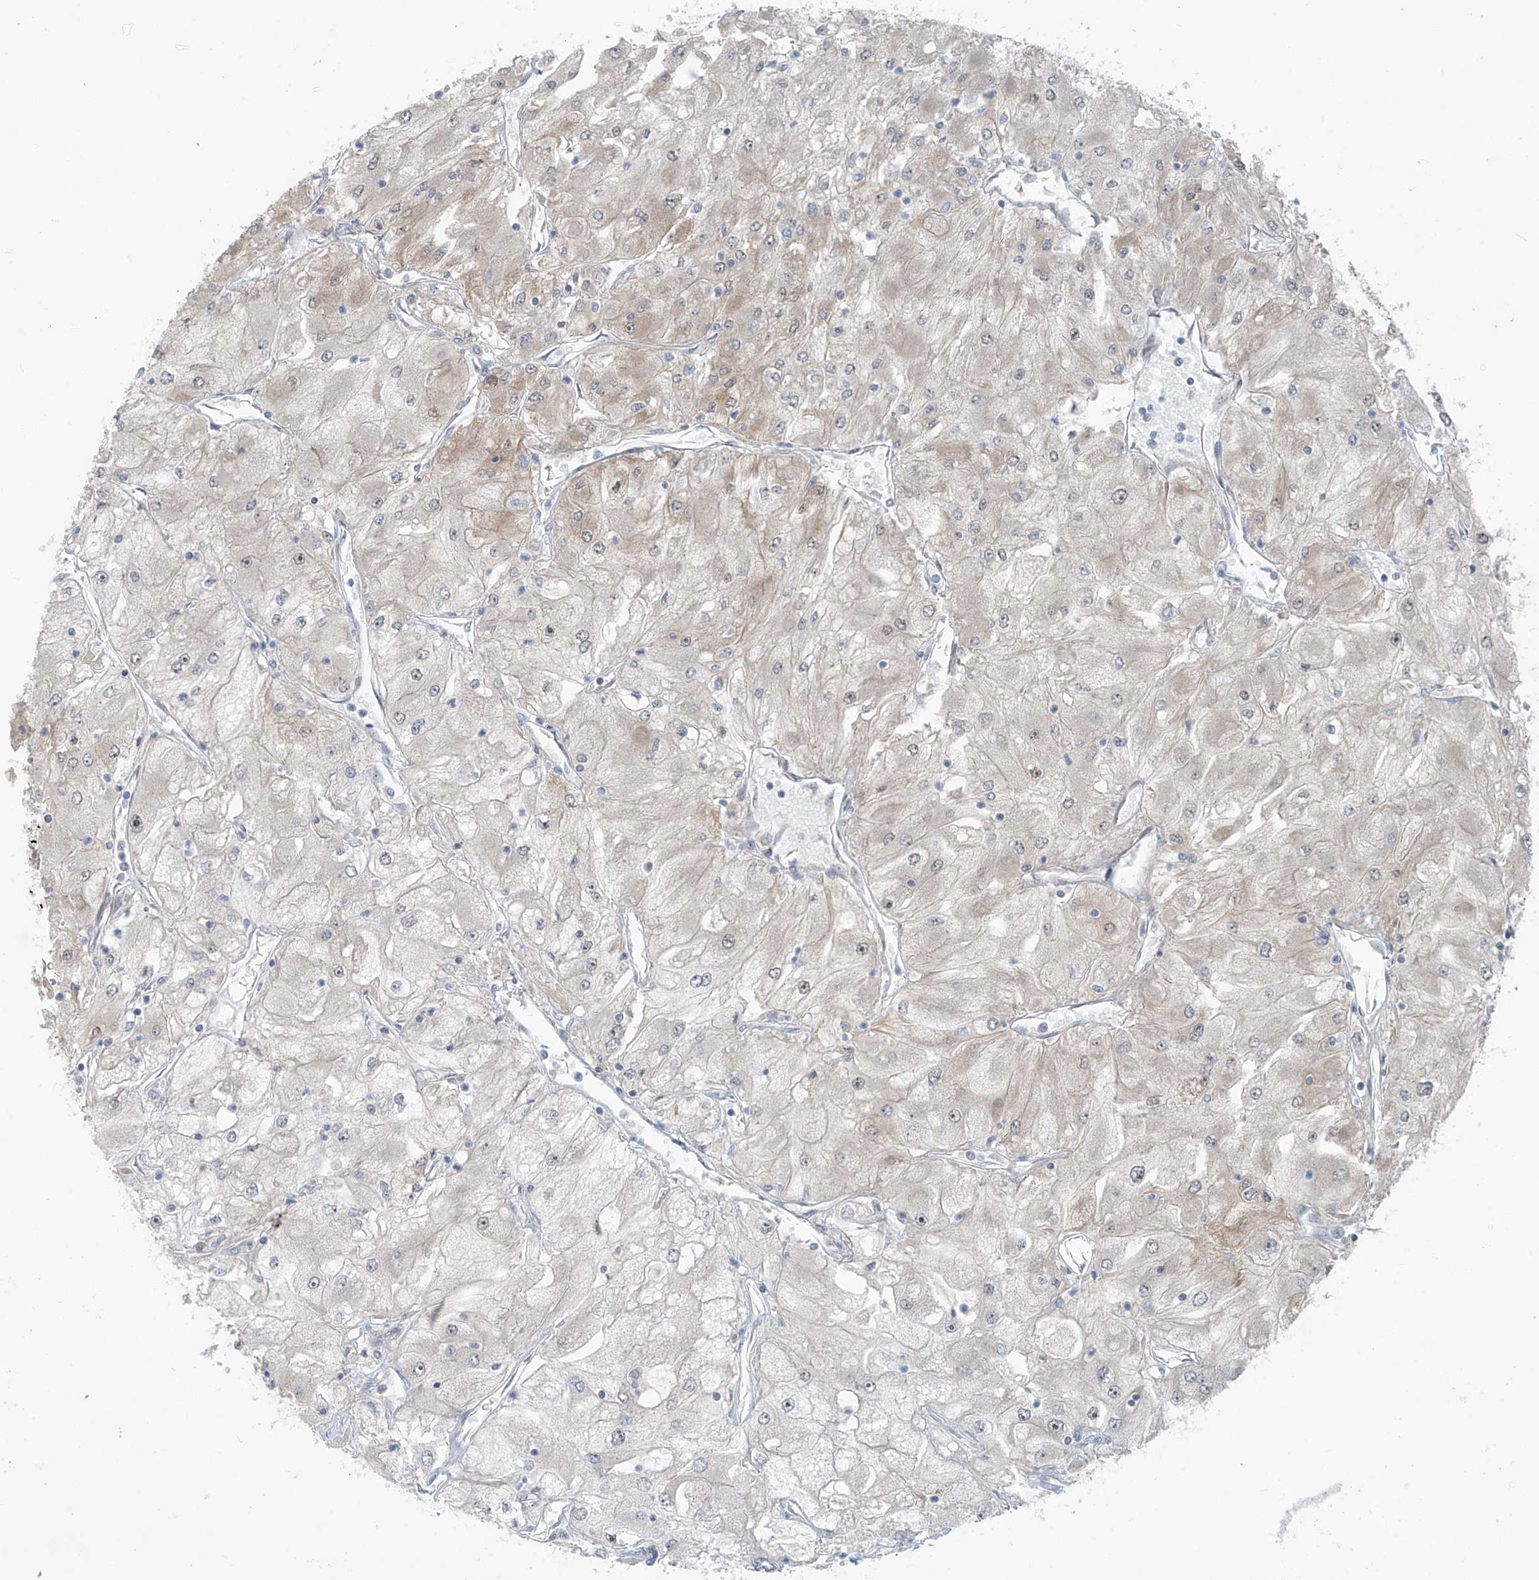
{"staining": {"intensity": "weak", "quantity": "<25%", "location": "cytoplasmic/membranous"}, "tissue": "renal cancer", "cell_type": "Tumor cells", "image_type": "cancer", "snomed": [{"axis": "morphology", "description": "Adenocarcinoma, NOS"}, {"axis": "topography", "description": "Kidney"}], "caption": "This is an immunohistochemistry histopathology image of renal cancer. There is no positivity in tumor cells.", "gene": "PPAT", "patient": {"sex": "male", "age": 80}}